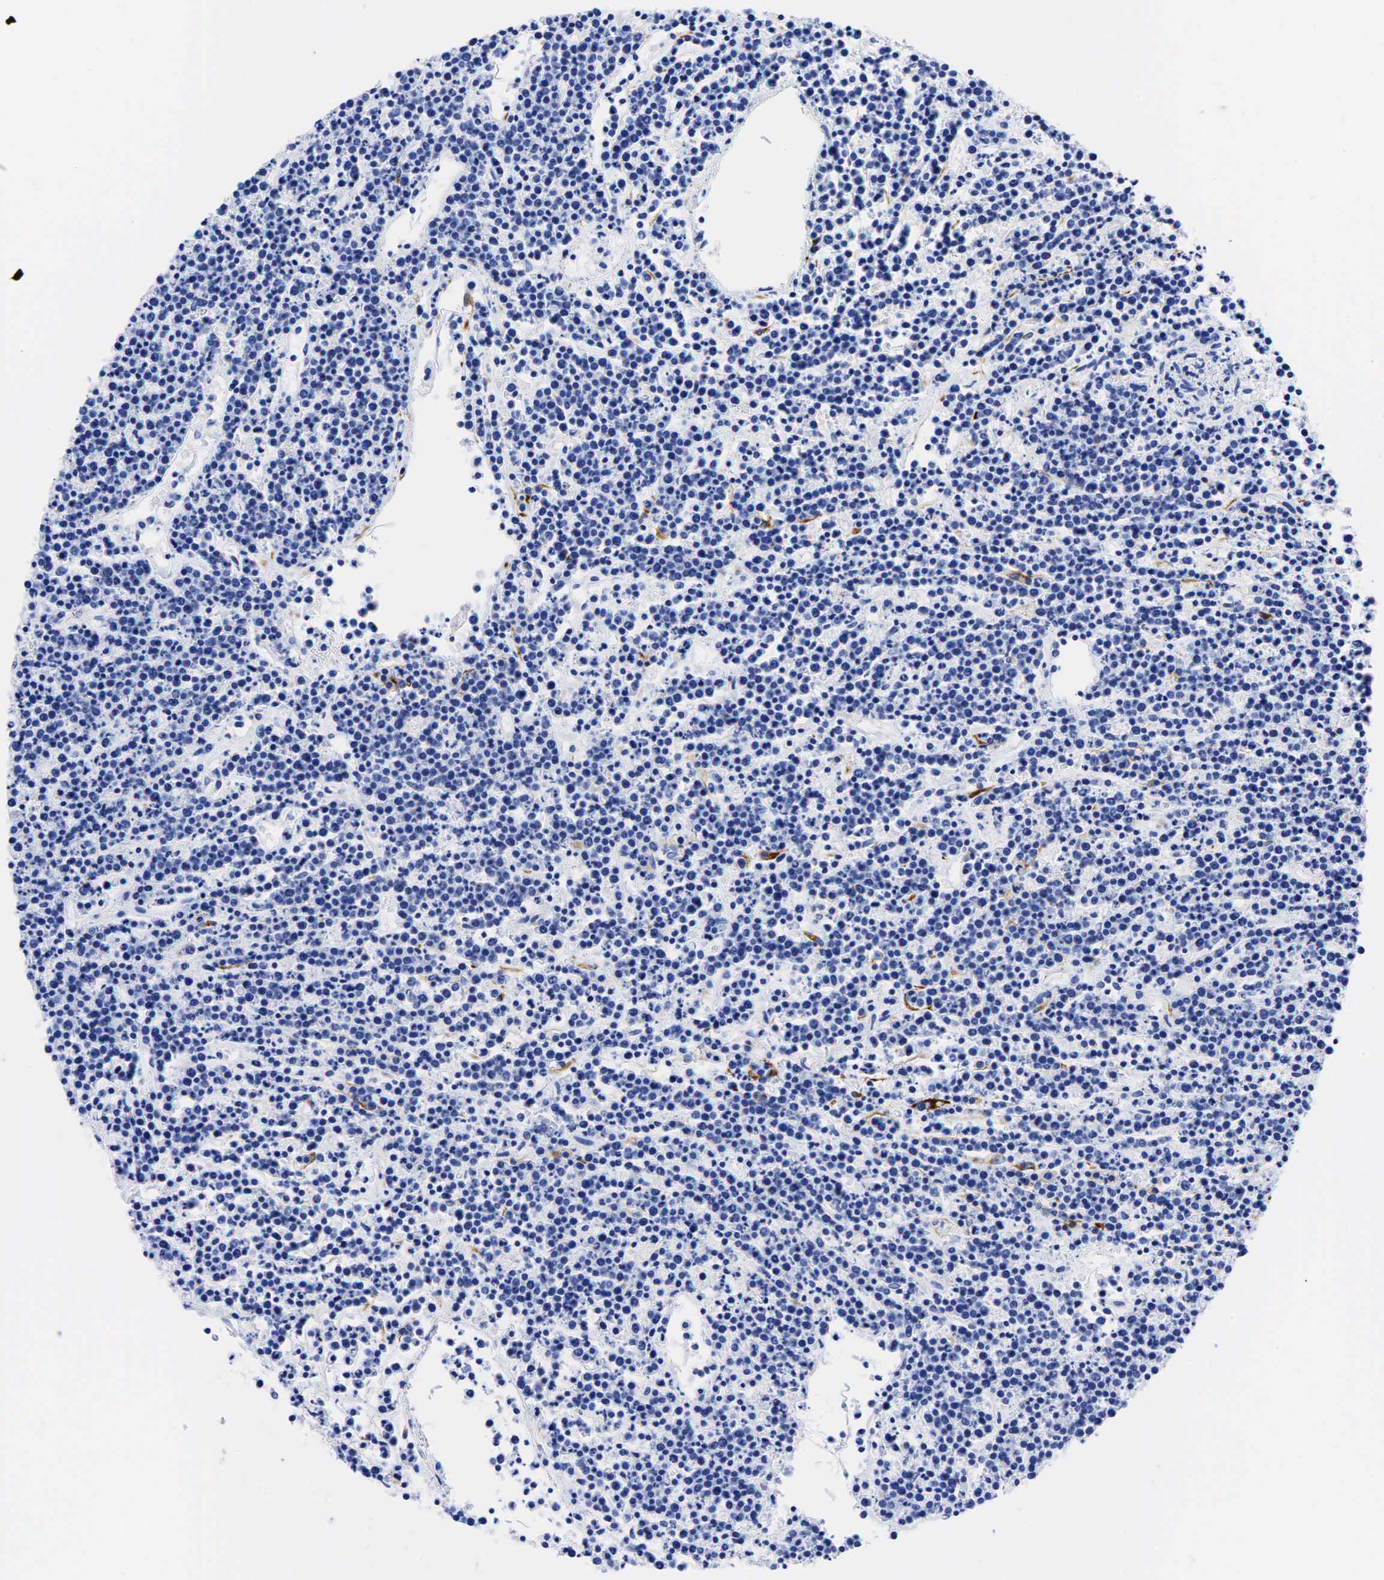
{"staining": {"intensity": "negative", "quantity": "none", "location": "none"}, "tissue": "lymphoma", "cell_type": "Tumor cells", "image_type": "cancer", "snomed": [{"axis": "morphology", "description": "Malignant lymphoma, non-Hodgkin's type, High grade"}, {"axis": "topography", "description": "Ovary"}], "caption": "Protein analysis of lymphoma demonstrates no significant staining in tumor cells. (Stains: DAB IHC with hematoxylin counter stain, Microscopy: brightfield microscopy at high magnification).", "gene": "KRT18", "patient": {"sex": "female", "age": 56}}